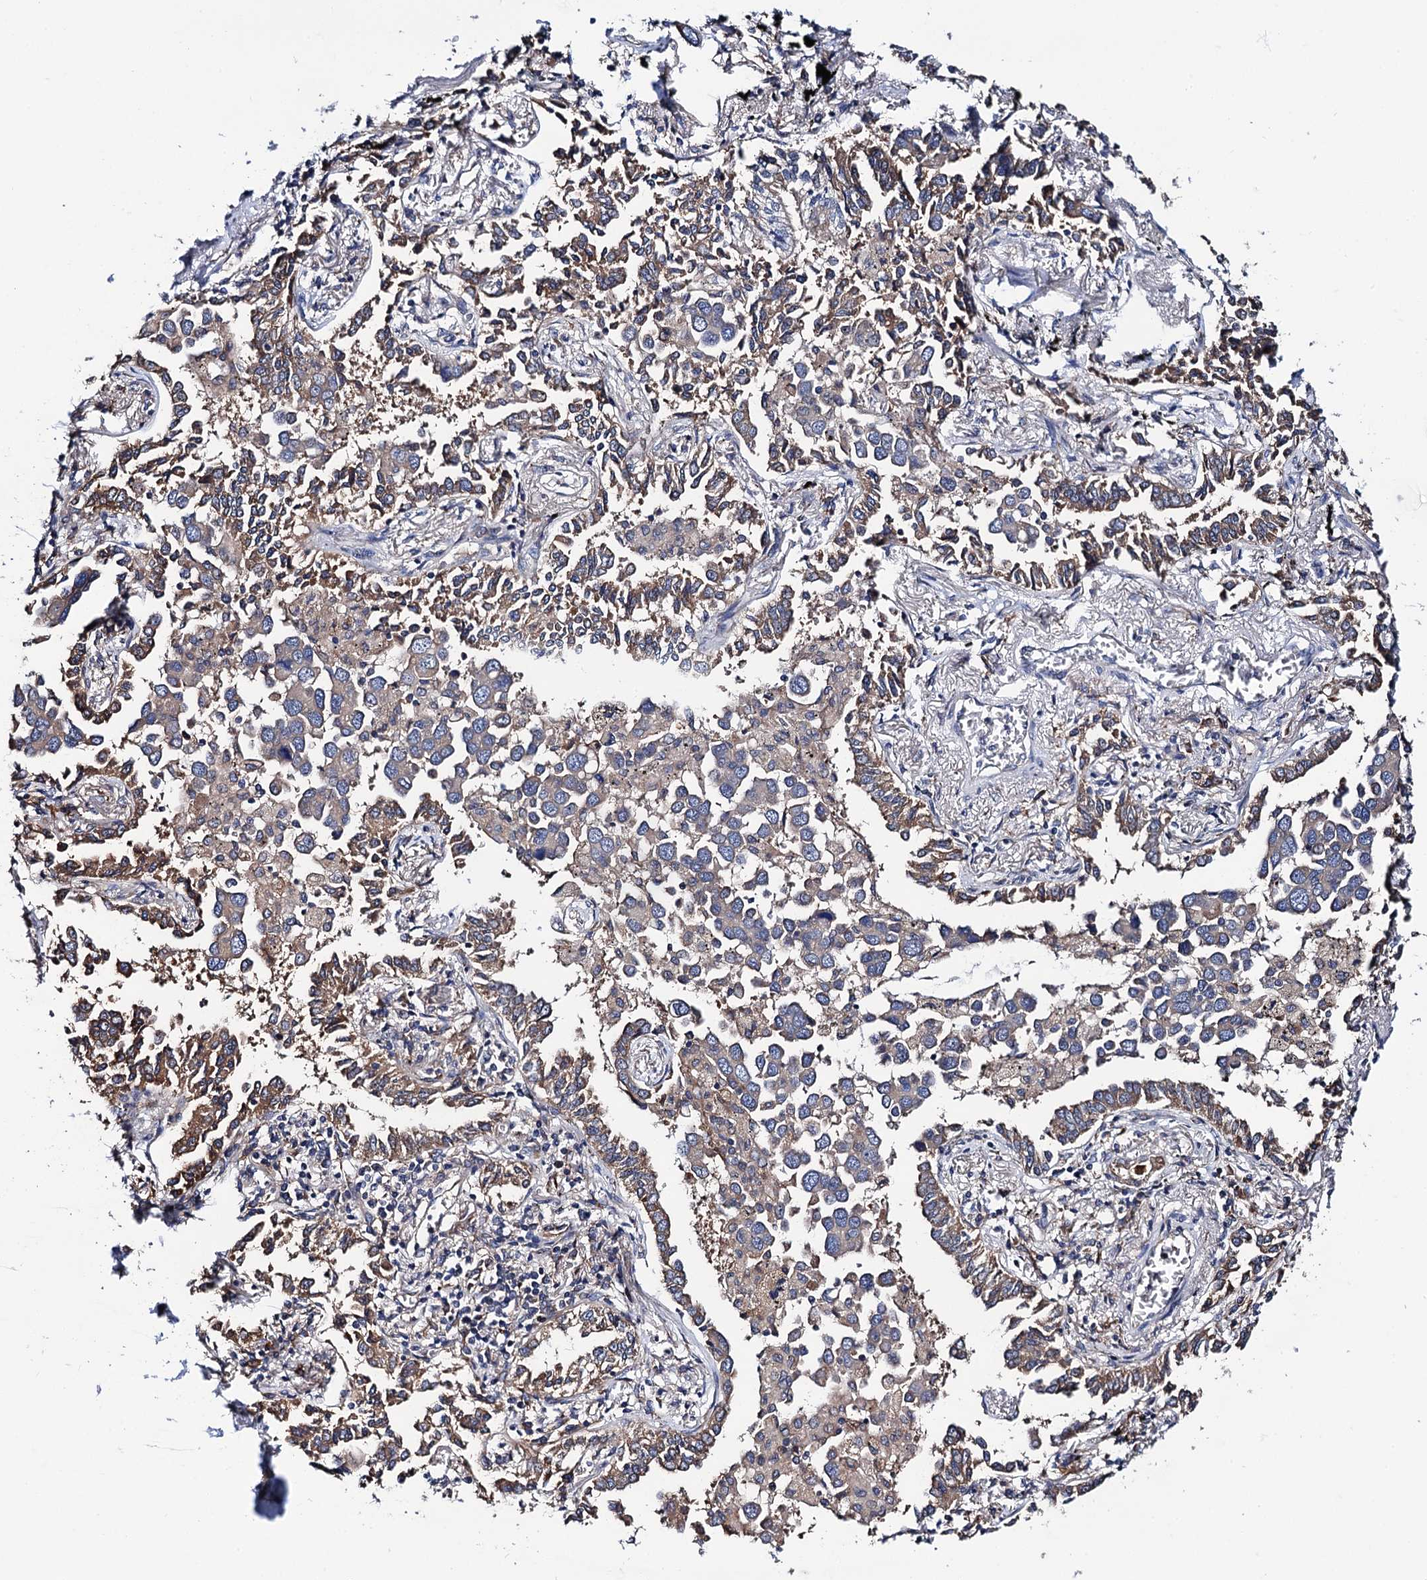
{"staining": {"intensity": "moderate", "quantity": "25%-75%", "location": "cytoplasmic/membranous"}, "tissue": "lung cancer", "cell_type": "Tumor cells", "image_type": "cancer", "snomed": [{"axis": "morphology", "description": "Adenocarcinoma, NOS"}, {"axis": "topography", "description": "Lung"}], "caption": "Adenocarcinoma (lung) was stained to show a protein in brown. There is medium levels of moderate cytoplasmic/membranous expression in about 25%-75% of tumor cells.", "gene": "PGLS", "patient": {"sex": "male", "age": 67}}